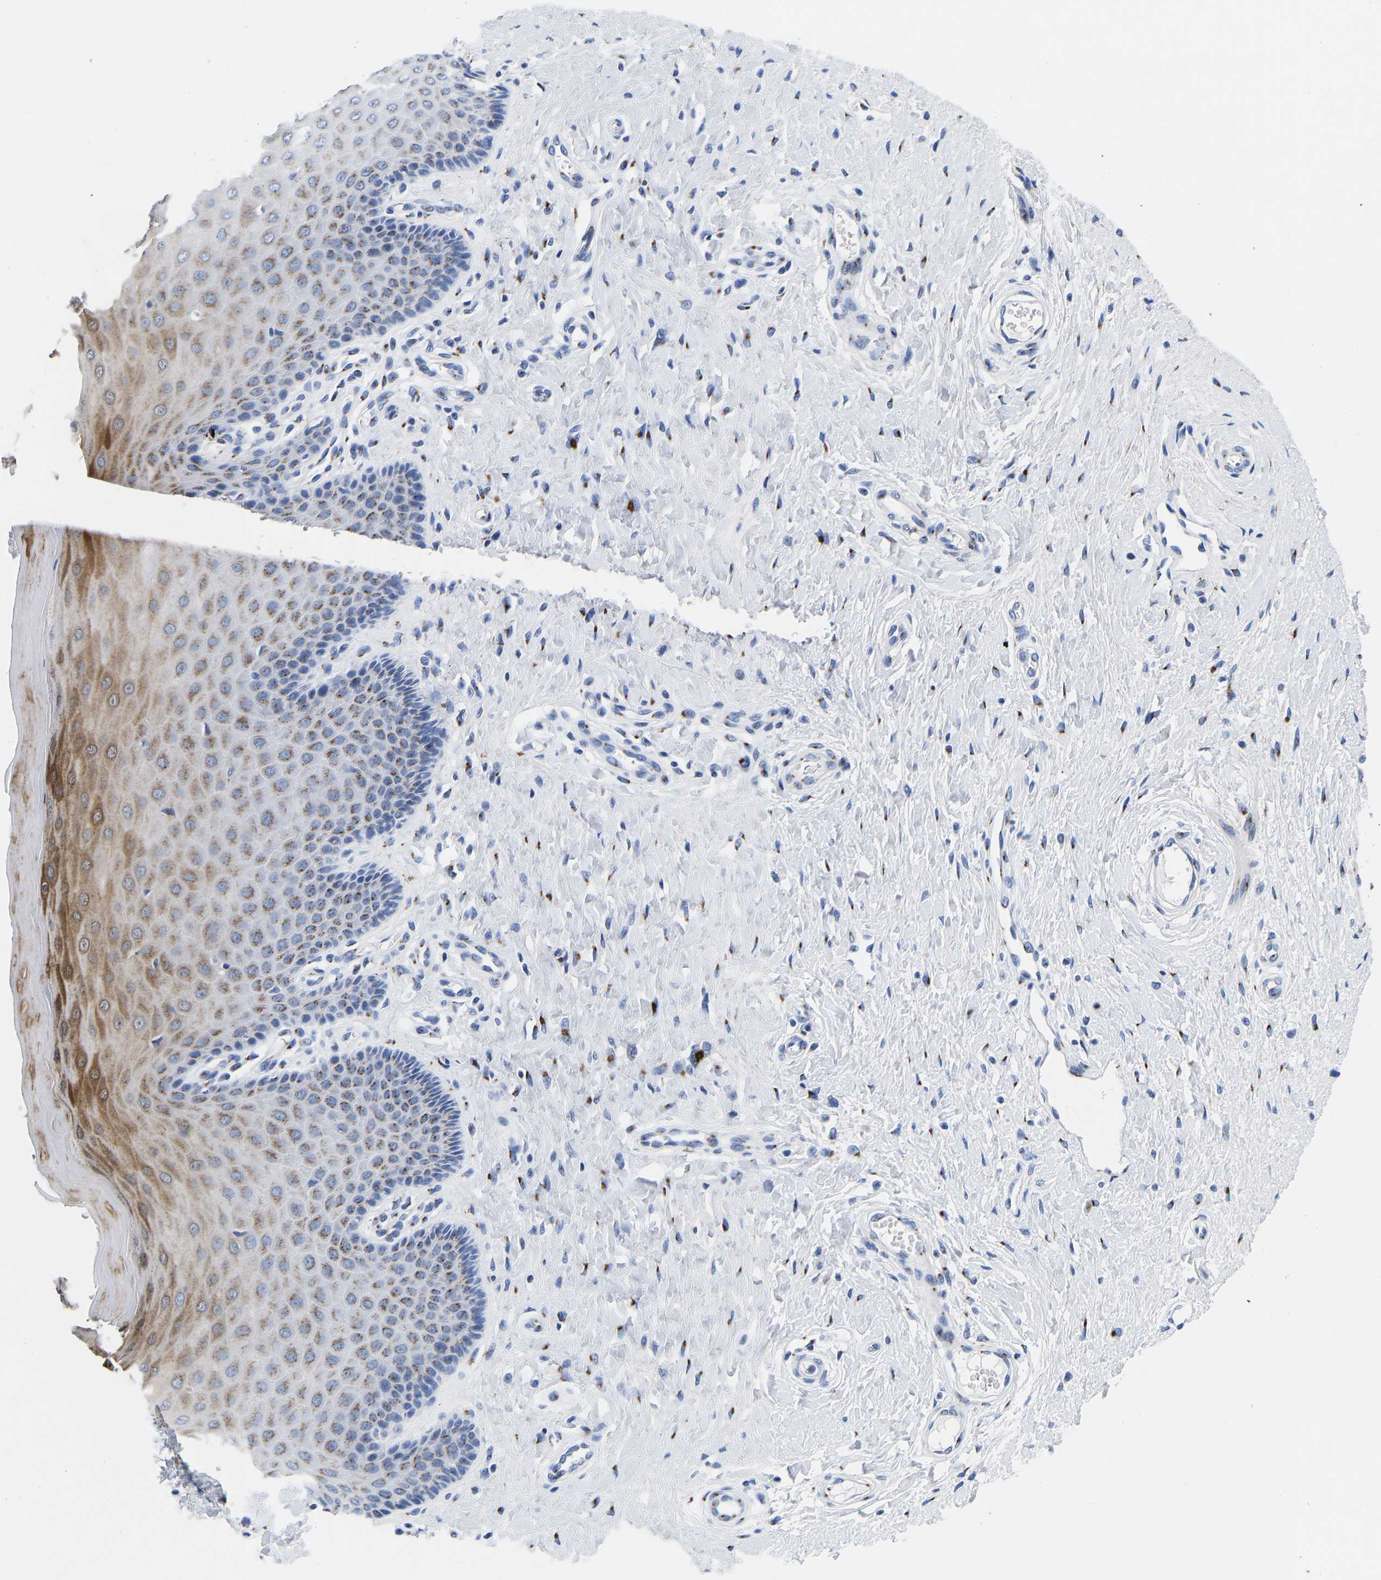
{"staining": {"intensity": "moderate", "quantity": ">75%", "location": "cytoplasmic/membranous"}, "tissue": "cervix", "cell_type": "Glandular cells", "image_type": "normal", "snomed": [{"axis": "morphology", "description": "Normal tissue, NOS"}, {"axis": "topography", "description": "Cervix"}], "caption": "Moderate cytoplasmic/membranous protein staining is appreciated in approximately >75% of glandular cells in cervix.", "gene": "TMEM87A", "patient": {"sex": "female", "age": 55}}